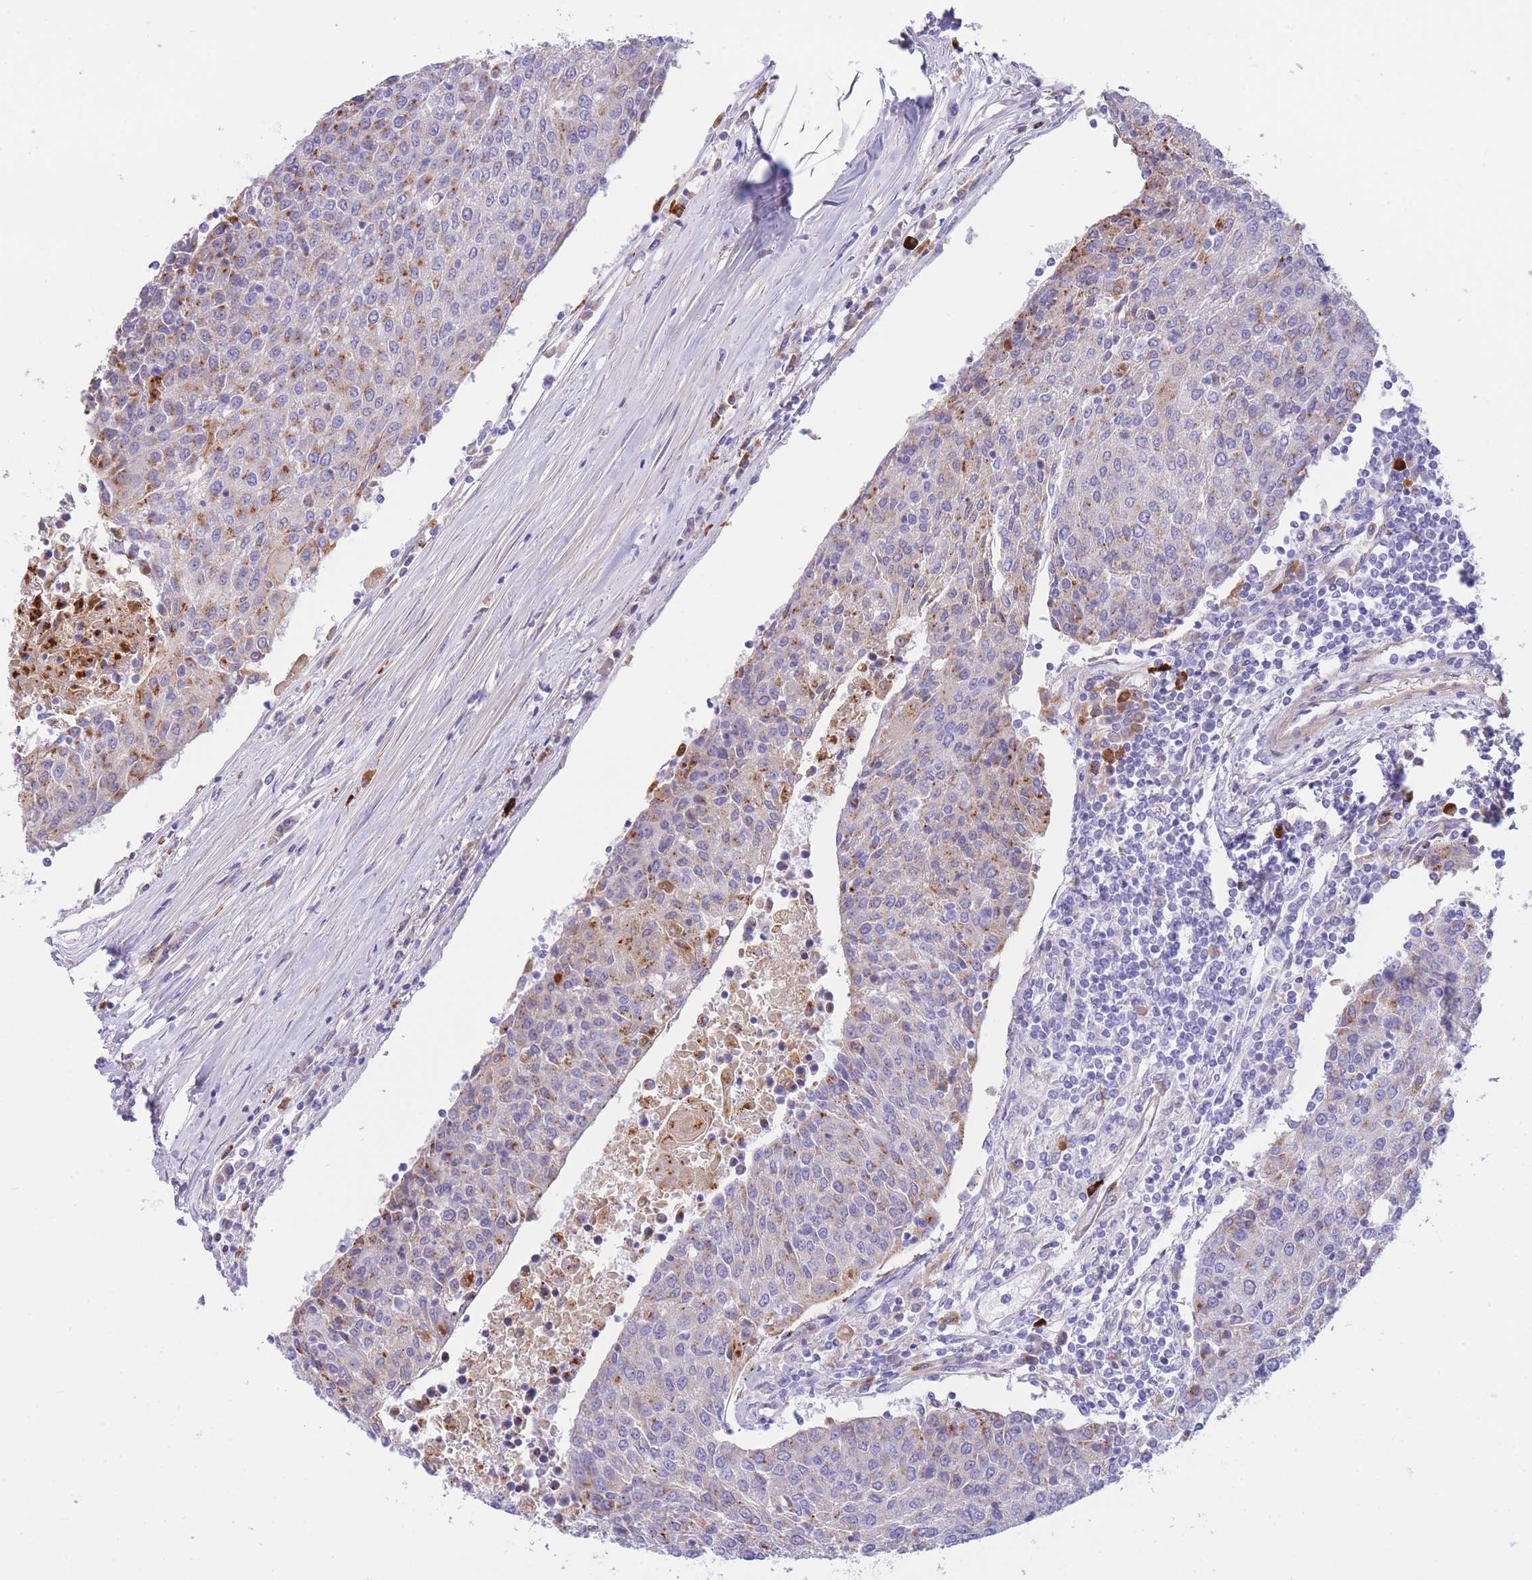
{"staining": {"intensity": "moderate", "quantity": "25%-75%", "location": "cytoplasmic/membranous"}, "tissue": "urothelial cancer", "cell_type": "Tumor cells", "image_type": "cancer", "snomed": [{"axis": "morphology", "description": "Urothelial carcinoma, High grade"}, {"axis": "topography", "description": "Urinary bladder"}], "caption": "Moderate cytoplasmic/membranous expression is appreciated in approximately 25%-75% of tumor cells in urothelial cancer. The protein of interest is stained brown, and the nuclei are stained in blue (DAB (3,3'-diaminobenzidine) IHC with brightfield microscopy, high magnification).", "gene": "PLBD1", "patient": {"sex": "female", "age": 85}}